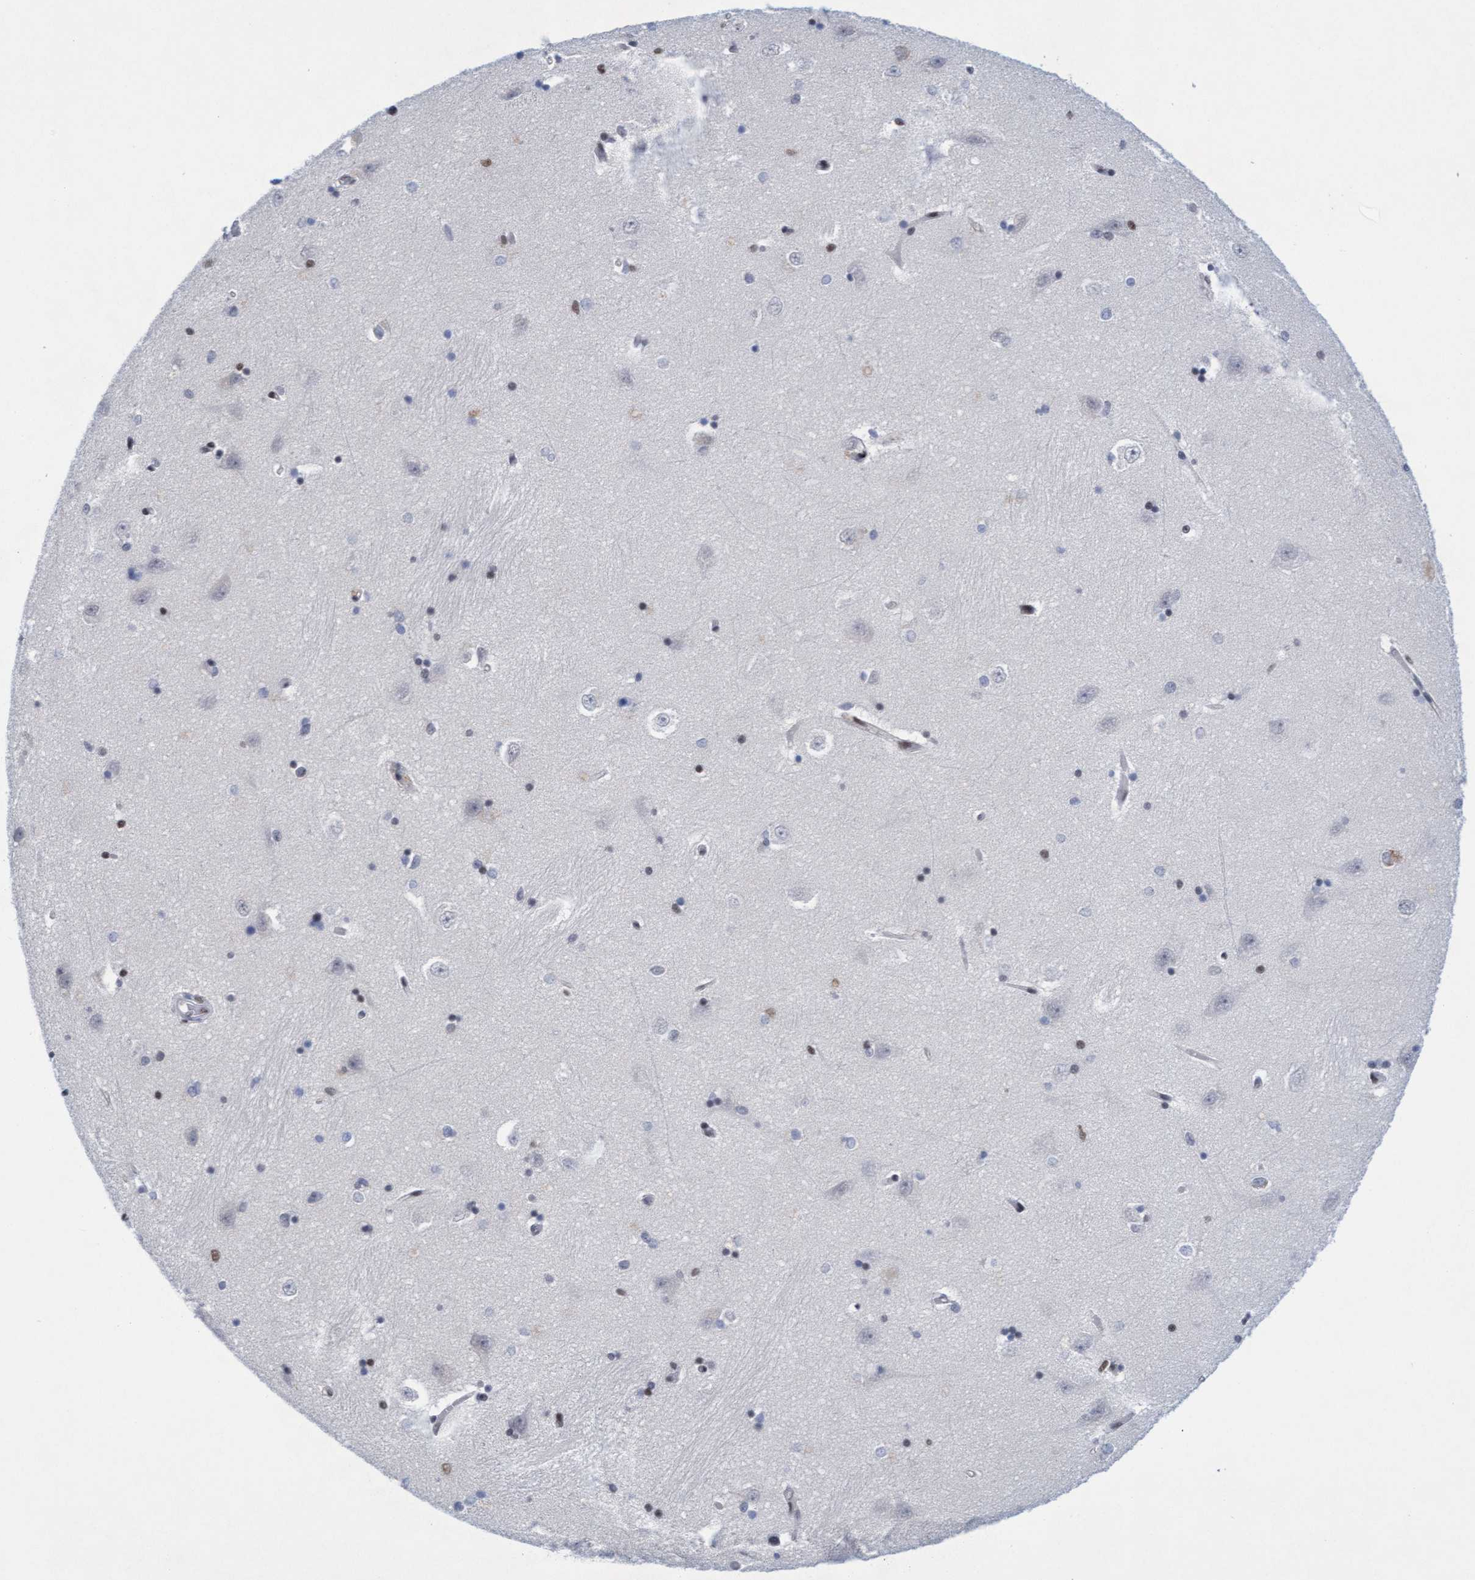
{"staining": {"intensity": "moderate", "quantity": "25%-75%", "location": "nuclear"}, "tissue": "hippocampus", "cell_type": "Glial cells", "image_type": "normal", "snomed": [{"axis": "morphology", "description": "Normal tissue, NOS"}, {"axis": "topography", "description": "Hippocampus"}], "caption": "DAB immunohistochemical staining of benign human hippocampus exhibits moderate nuclear protein positivity in about 25%-75% of glial cells. (brown staining indicates protein expression, while blue staining denotes nuclei).", "gene": "GLRX2", "patient": {"sex": "male", "age": 45}}